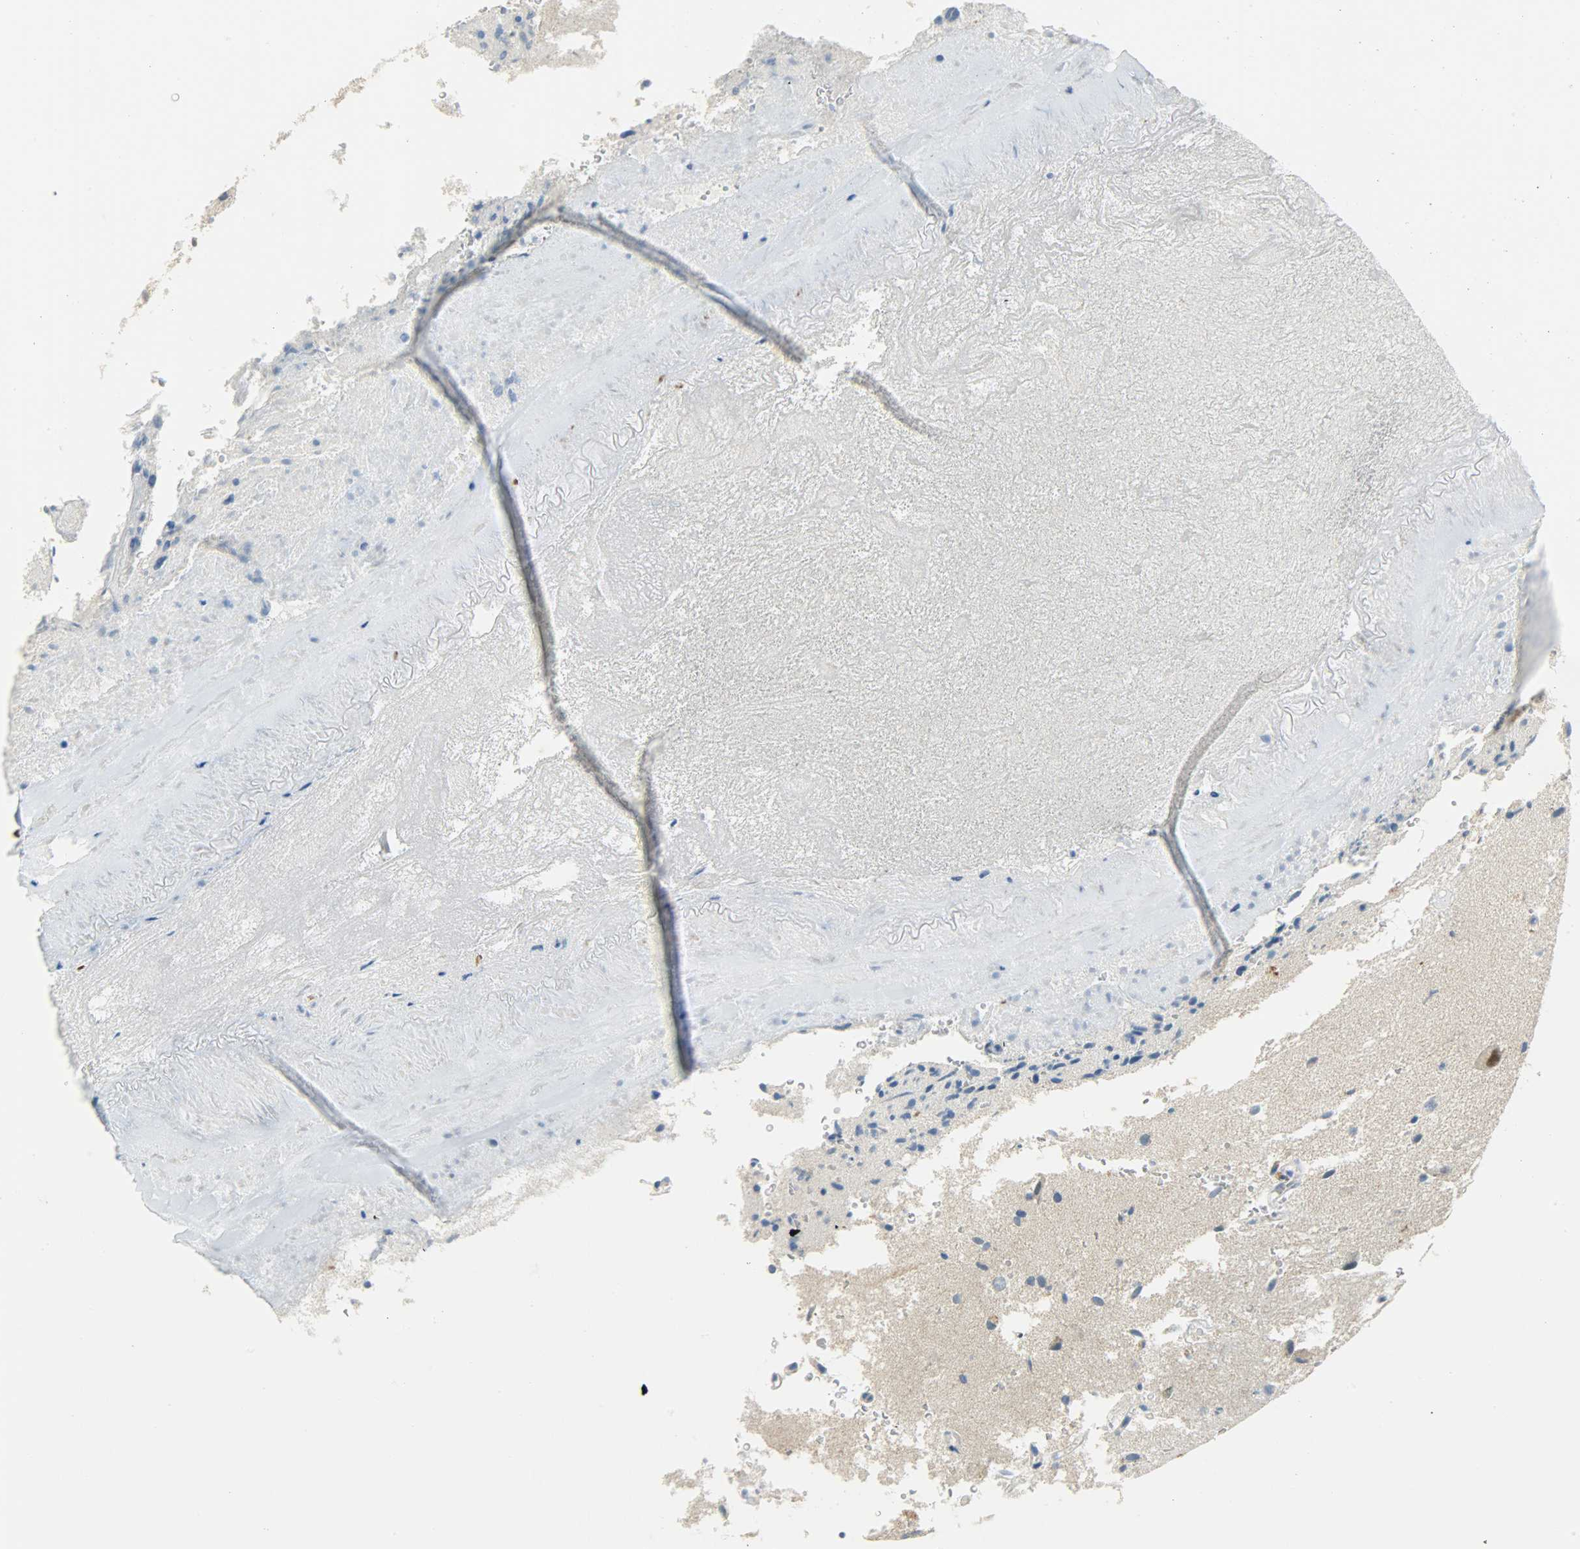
{"staining": {"intensity": "moderate", "quantity": "<25%", "location": "nuclear"}, "tissue": "glioma", "cell_type": "Tumor cells", "image_type": "cancer", "snomed": [{"axis": "morphology", "description": "Normal tissue, NOS"}, {"axis": "morphology", "description": "Glioma, malignant, High grade"}, {"axis": "topography", "description": "Cerebral cortex"}], "caption": "A brown stain shows moderate nuclear staining of a protein in human malignant glioma (high-grade) tumor cells. (DAB (3,3'-diaminobenzidine) = brown stain, brightfield microscopy at high magnification).", "gene": "JUNB", "patient": {"sex": "male", "age": 75}}